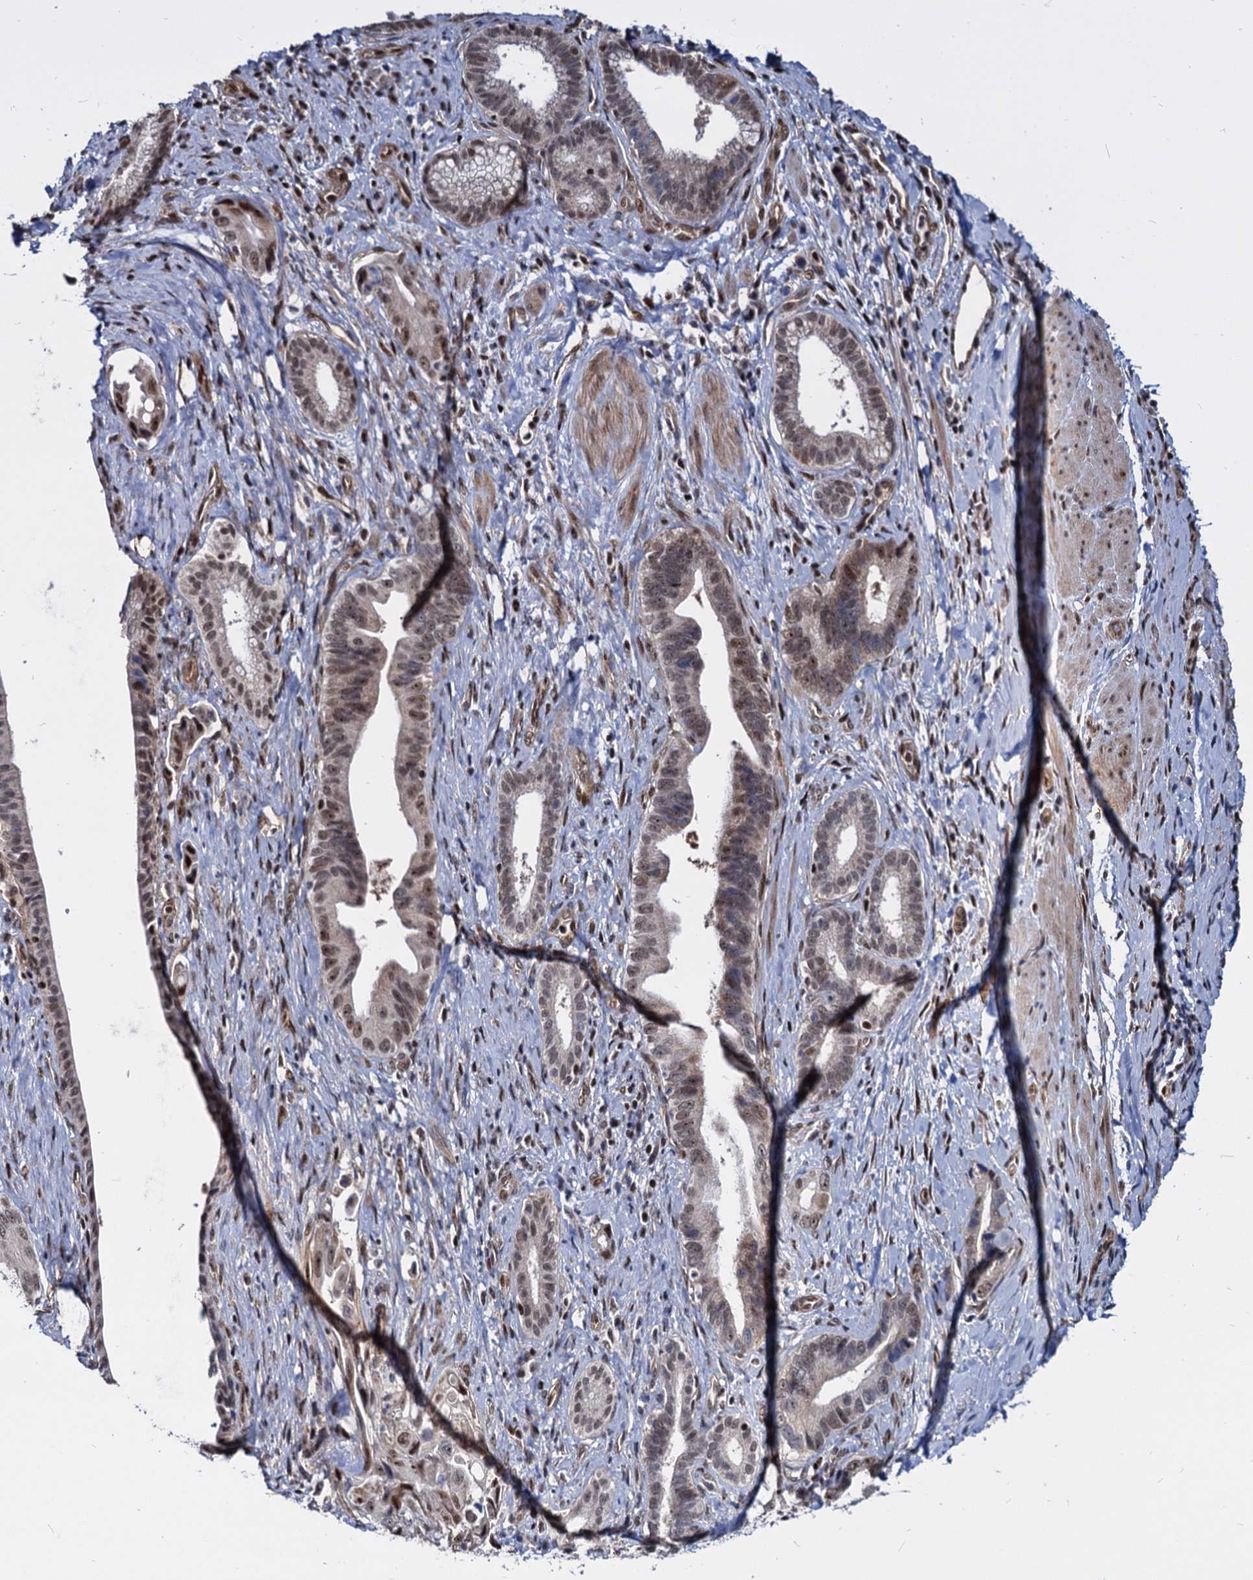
{"staining": {"intensity": "moderate", "quantity": ">75%", "location": "nuclear"}, "tissue": "pancreatic cancer", "cell_type": "Tumor cells", "image_type": "cancer", "snomed": [{"axis": "morphology", "description": "Adenocarcinoma, NOS"}, {"axis": "topography", "description": "Pancreas"}], "caption": "Immunohistochemical staining of adenocarcinoma (pancreatic) demonstrates medium levels of moderate nuclear protein positivity in approximately >75% of tumor cells. The protein is stained brown, and the nuclei are stained in blue (DAB IHC with brightfield microscopy, high magnification).", "gene": "UBLCP1", "patient": {"sex": "female", "age": 55}}